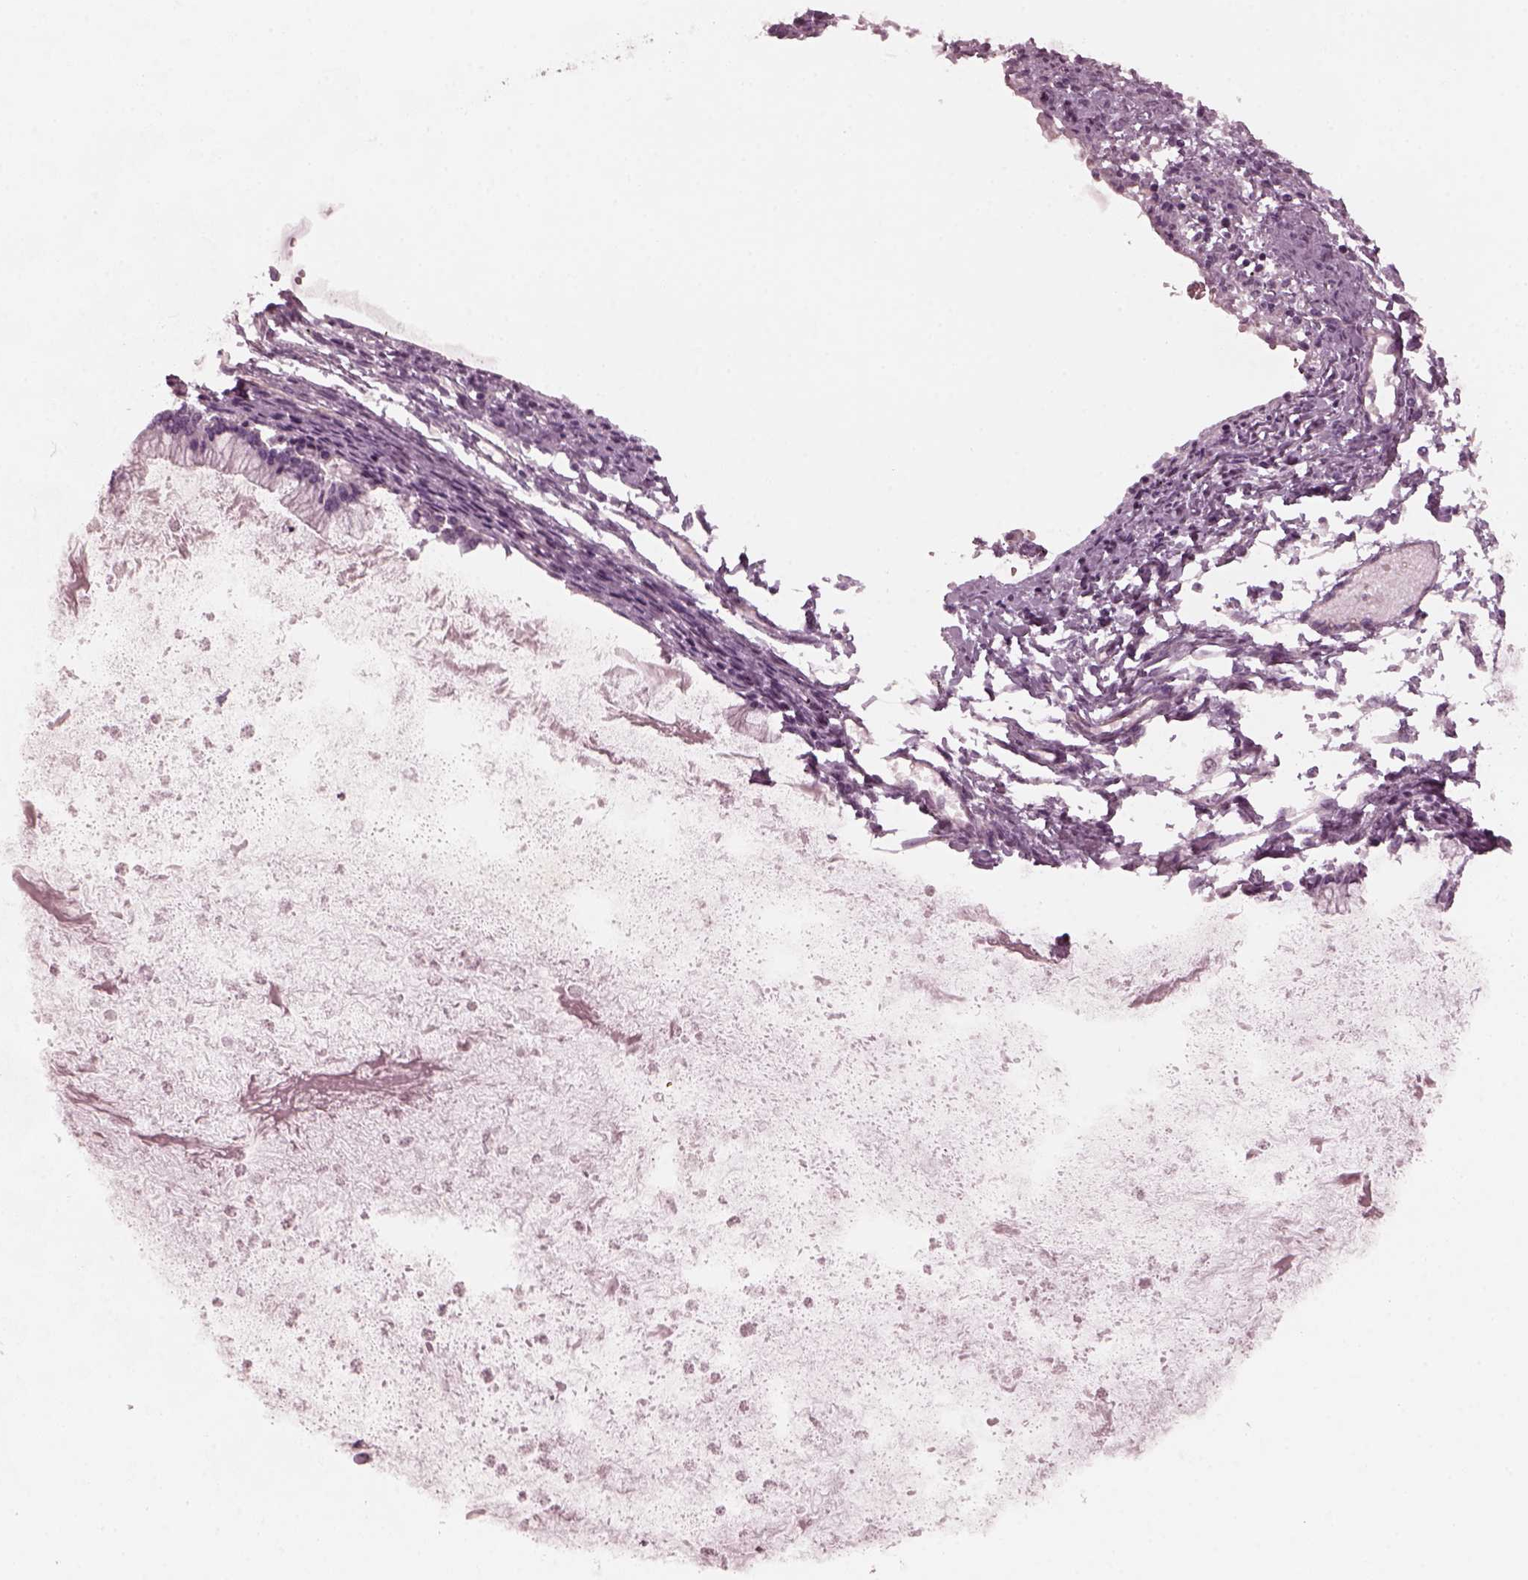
{"staining": {"intensity": "negative", "quantity": "none", "location": "none"}, "tissue": "ovarian cancer", "cell_type": "Tumor cells", "image_type": "cancer", "snomed": [{"axis": "morphology", "description": "Cystadenocarcinoma, mucinous, NOS"}, {"axis": "topography", "description": "Ovary"}], "caption": "This is an immunohistochemistry histopathology image of human ovarian mucinous cystadenocarcinoma. There is no positivity in tumor cells.", "gene": "KIF6", "patient": {"sex": "female", "age": 67}}